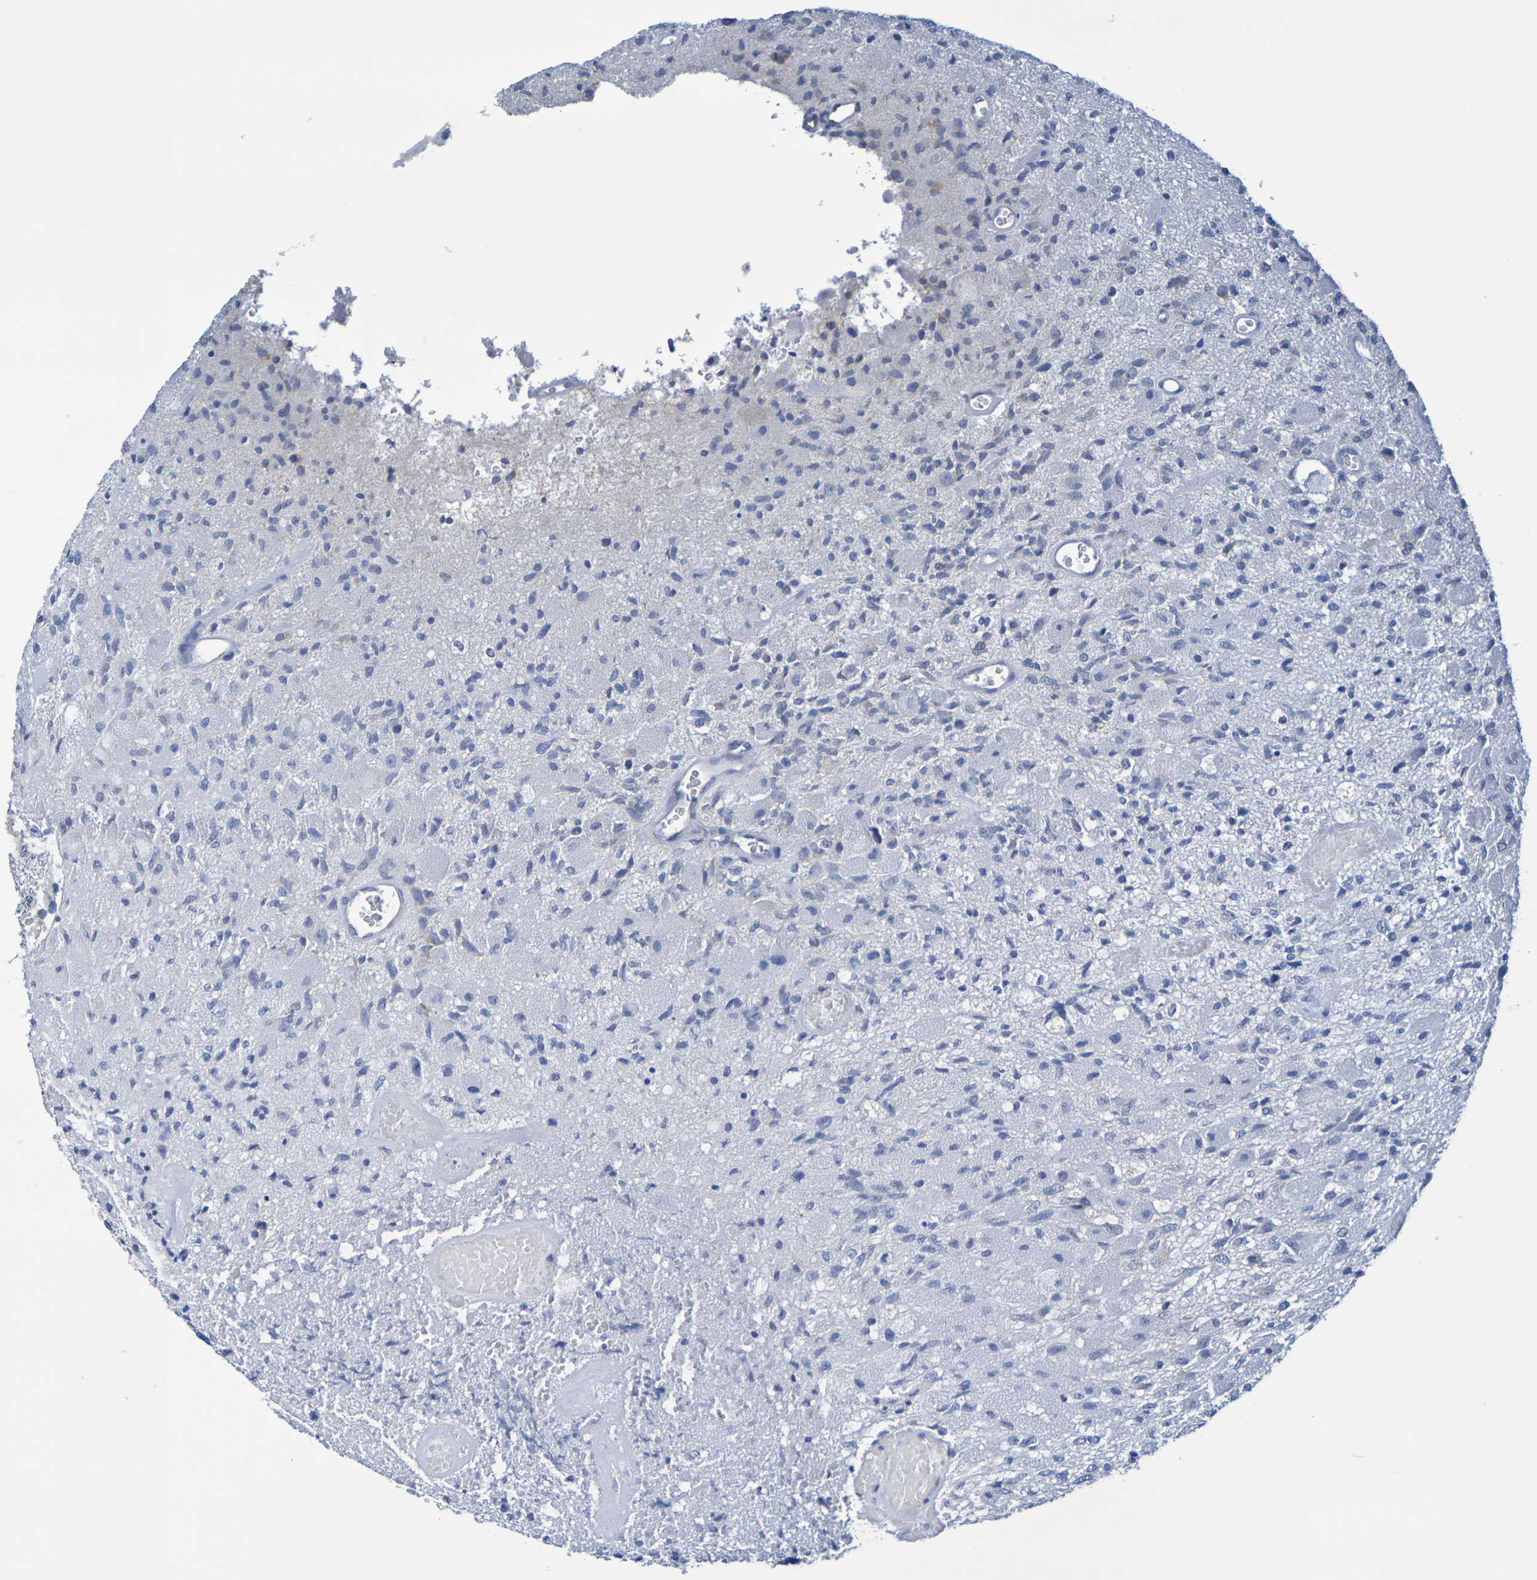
{"staining": {"intensity": "negative", "quantity": "none", "location": "none"}, "tissue": "glioma", "cell_type": "Tumor cells", "image_type": "cancer", "snomed": [{"axis": "morphology", "description": "Normal tissue, NOS"}, {"axis": "morphology", "description": "Glioma, malignant, High grade"}, {"axis": "topography", "description": "Cerebral cortex"}], "caption": "Tumor cells show no significant positivity in malignant glioma (high-grade).", "gene": "TMCC3", "patient": {"sex": "male", "age": 77}}